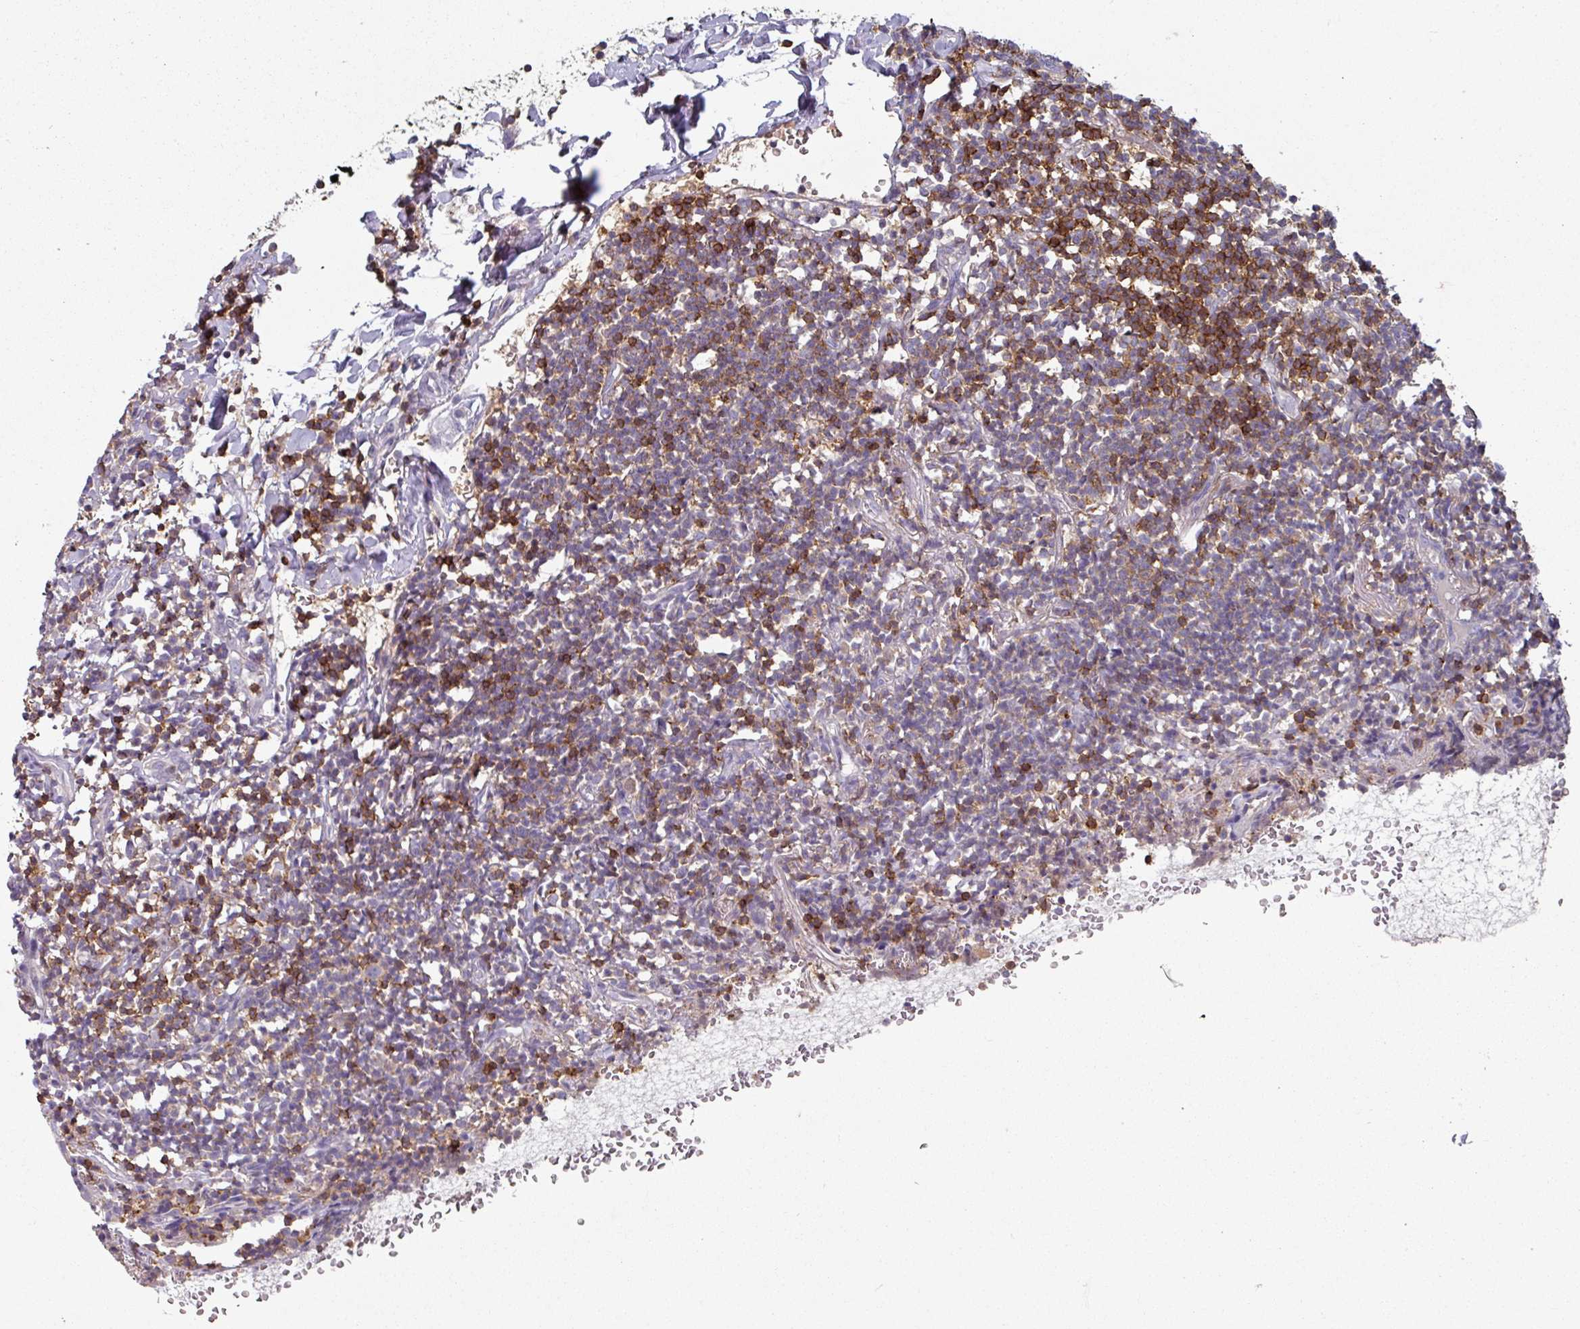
{"staining": {"intensity": "strong", "quantity": "<25%", "location": "cytoplasmic/membranous"}, "tissue": "lymphoma", "cell_type": "Tumor cells", "image_type": "cancer", "snomed": [{"axis": "morphology", "description": "Malignant lymphoma, non-Hodgkin's type, Low grade"}, {"axis": "topography", "description": "Lung"}], "caption": "Immunohistochemistry staining of lymphoma, which demonstrates medium levels of strong cytoplasmic/membranous positivity in about <25% of tumor cells indicating strong cytoplasmic/membranous protein expression. The staining was performed using DAB (3,3'-diaminobenzidine) (brown) for protein detection and nuclei were counterstained in hematoxylin (blue).", "gene": "CD3G", "patient": {"sex": "female", "age": 71}}